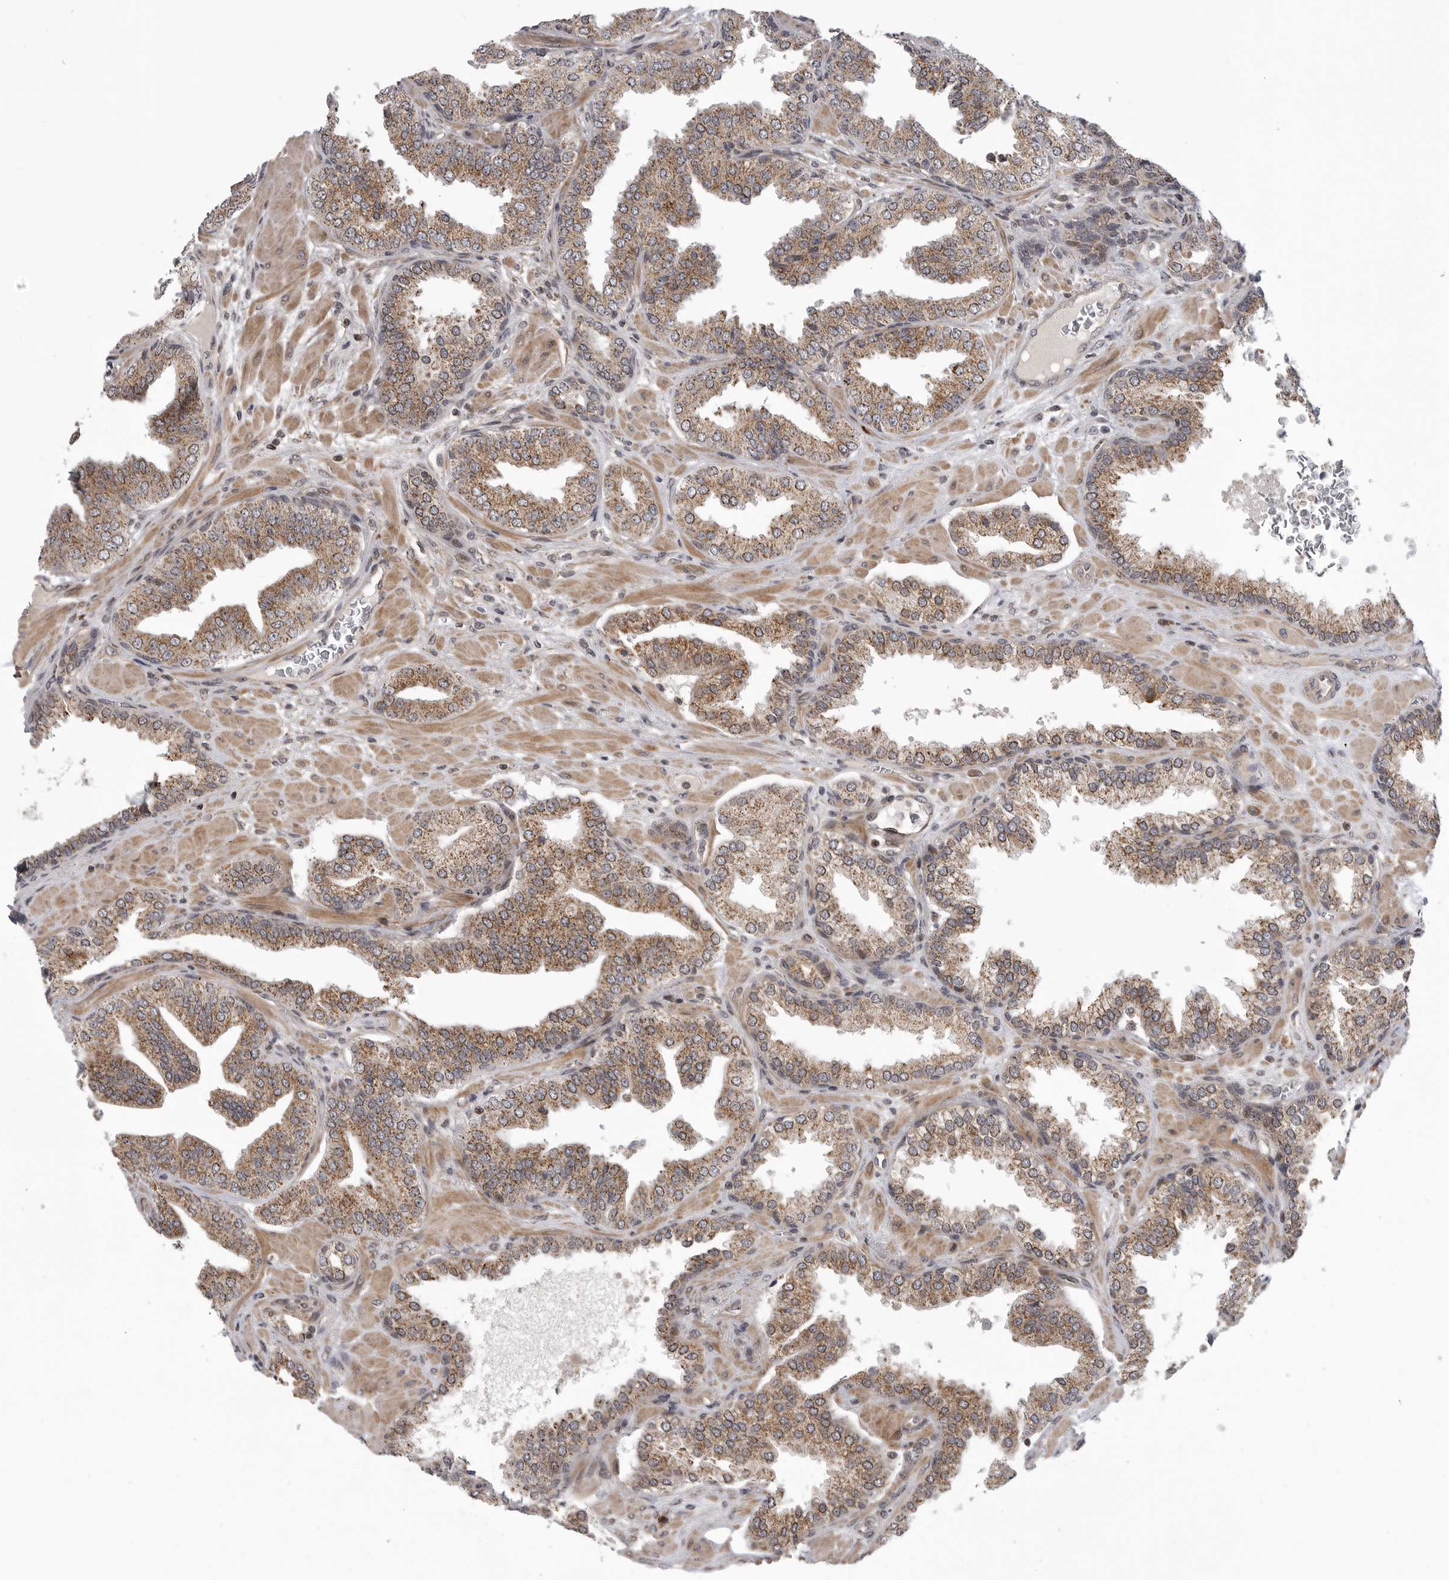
{"staining": {"intensity": "moderate", "quantity": ">75%", "location": "cytoplasmic/membranous"}, "tissue": "prostate cancer", "cell_type": "Tumor cells", "image_type": "cancer", "snomed": [{"axis": "morphology", "description": "Adenocarcinoma, Low grade"}, {"axis": "topography", "description": "Prostate"}], "caption": "Moderate cytoplasmic/membranous positivity for a protein is identified in approximately >75% of tumor cells of low-grade adenocarcinoma (prostate) using IHC.", "gene": "TMPRSS11F", "patient": {"sex": "male", "age": 62}}